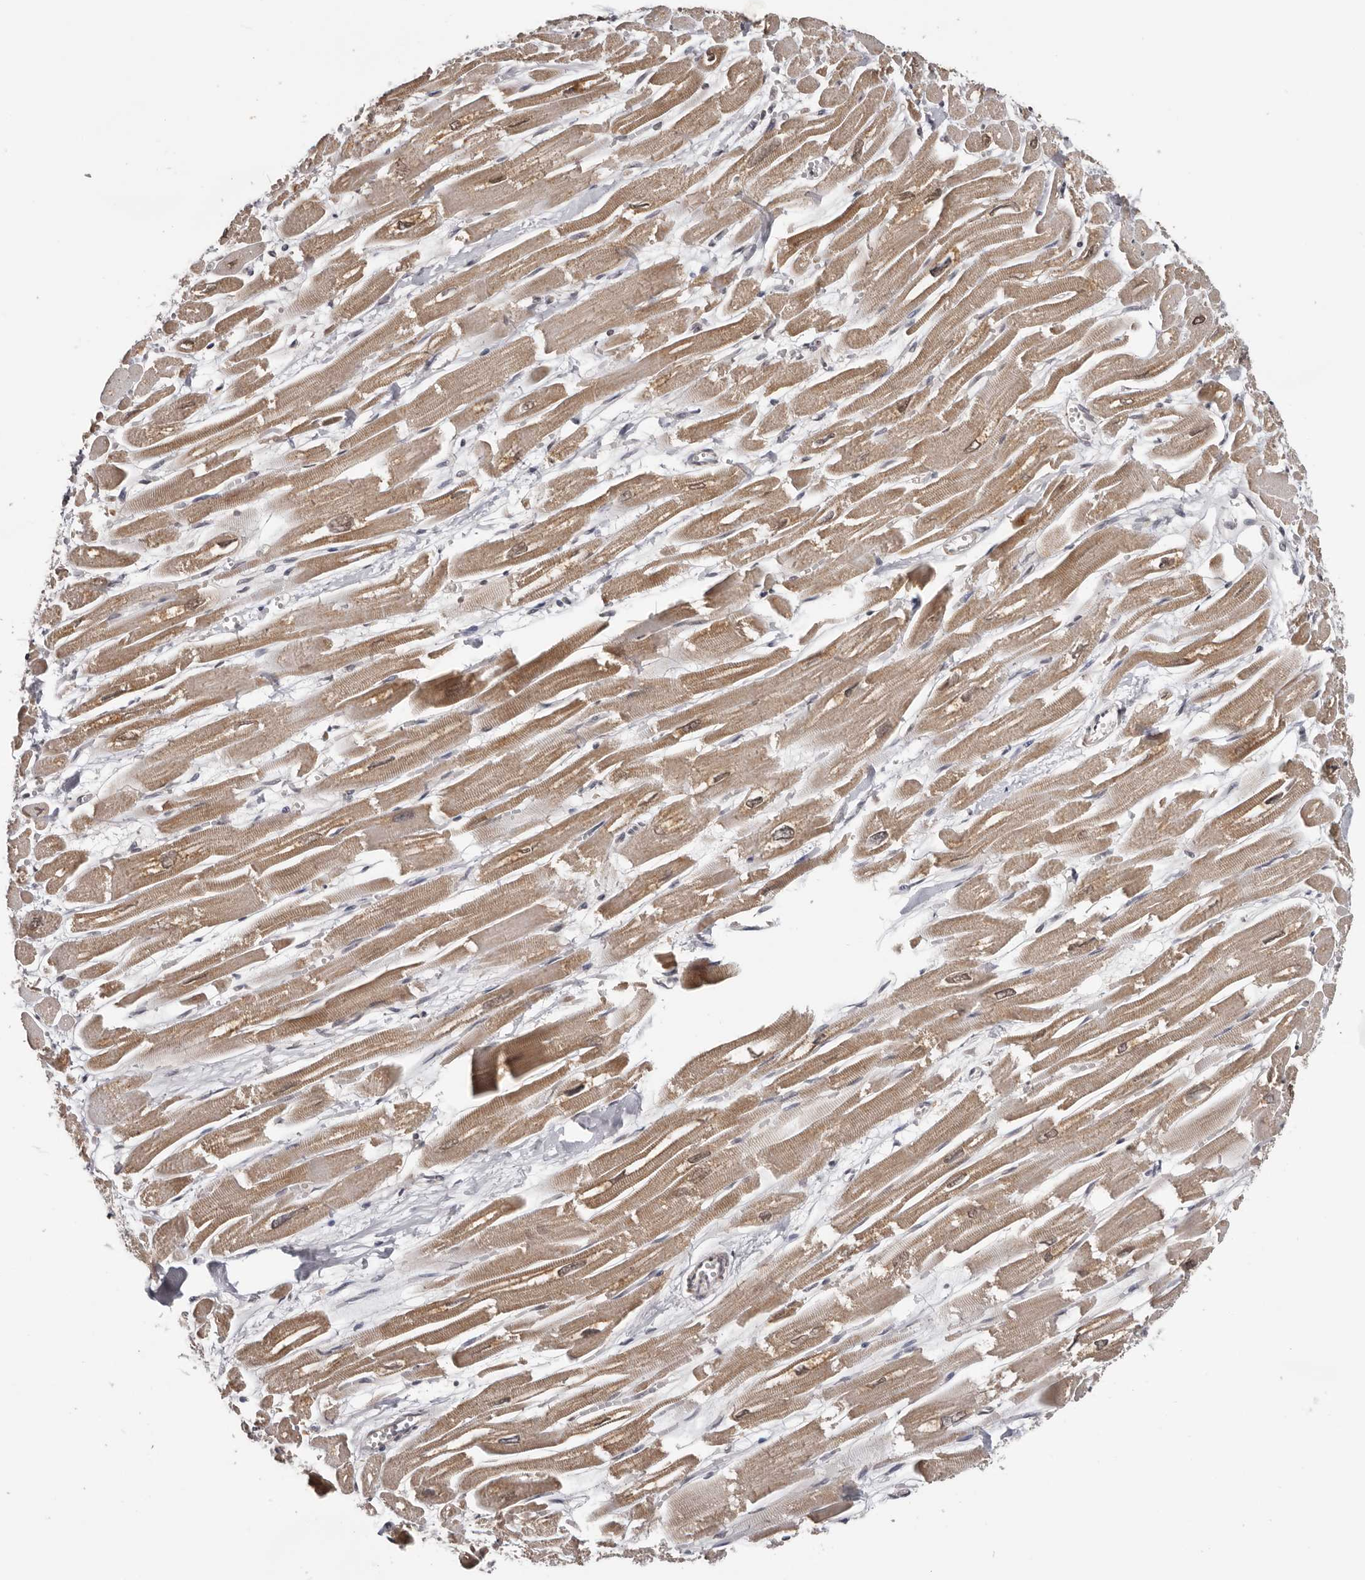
{"staining": {"intensity": "moderate", "quantity": ">75%", "location": "cytoplasmic/membranous"}, "tissue": "heart muscle", "cell_type": "Cardiomyocytes", "image_type": "normal", "snomed": [{"axis": "morphology", "description": "Normal tissue, NOS"}, {"axis": "topography", "description": "Heart"}], "caption": "Cardiomyocytes show medium levels of moderate cytoplasmic/membranous staining in approximately >75% of cells in unremarkable heart muscle. The protein of interest is shown in brown color, while the nuclei are stained blue.", "gene": "MOGAT2", "patient": {"sex": "male", "age": 54}}